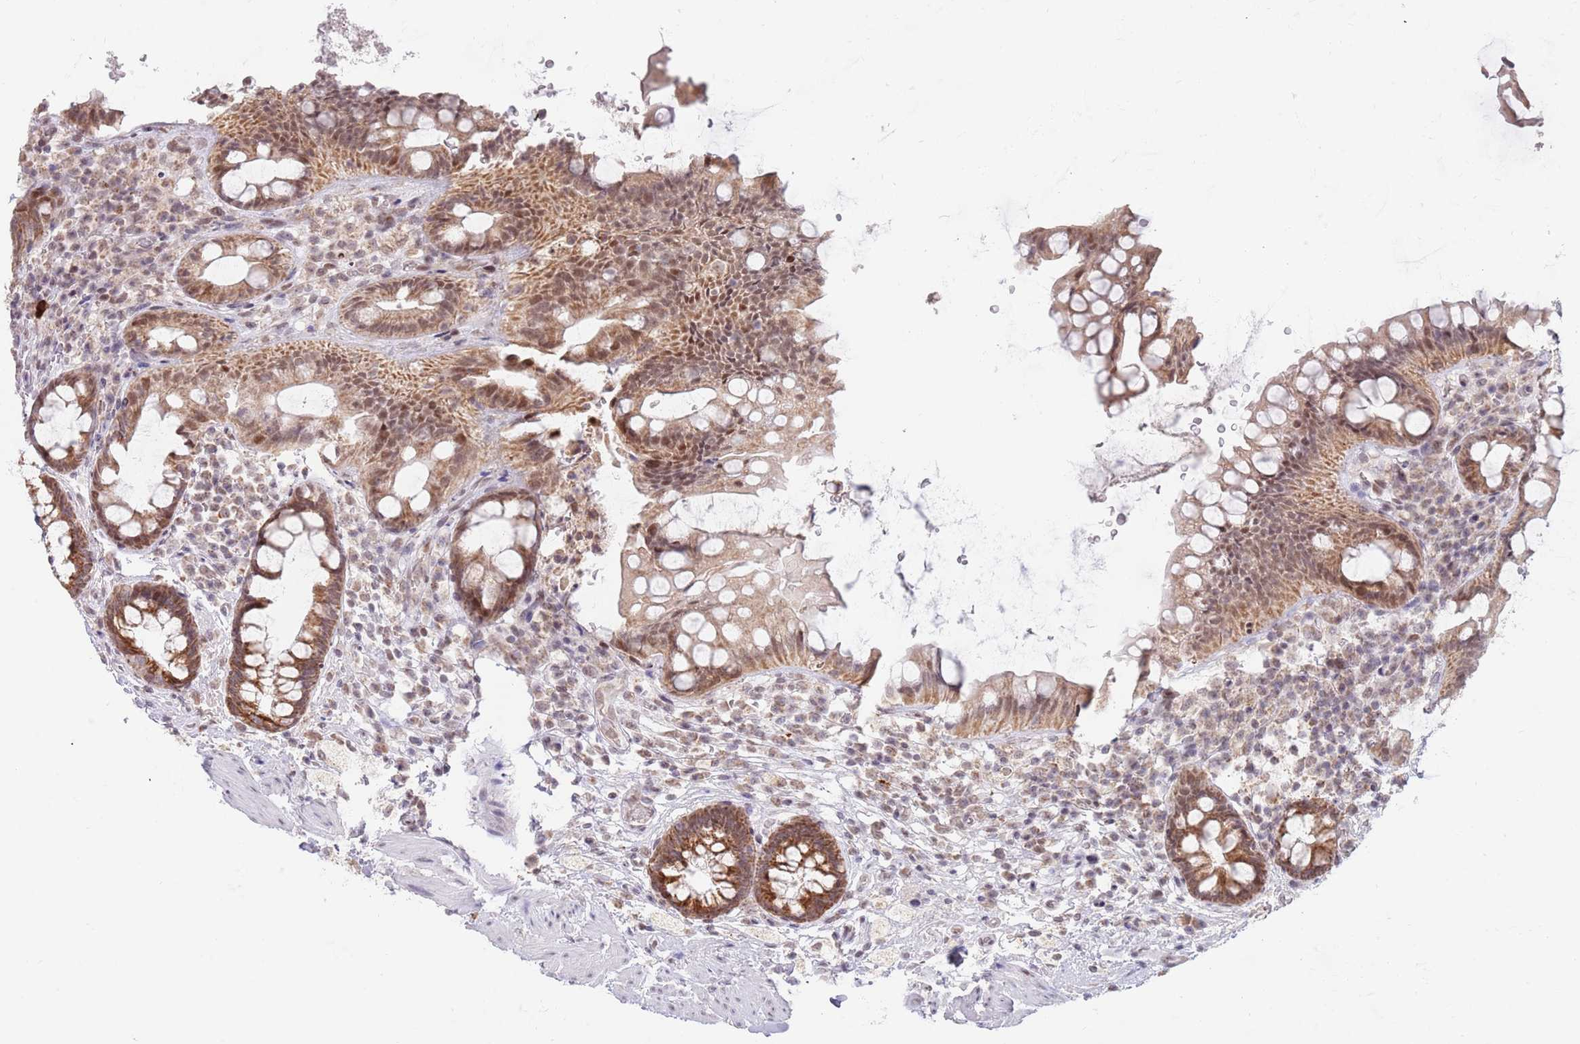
{"staining": {"intensity": "moderate", "quantity": ">75%", "location": "cytoplasmic/membranous,nuclear"}, "tissue": "rectum", "cell_type": "Glandular cells", "image_type": "normal", "snomed": [{"axis": "morphology", "description": "Normal tissue, NOS"}, {"axis": "topography", "description": "Rectum"}, {"axis": "topography", "description": "Peripheral nerve tissue"}], "caption": "Immunohistochemical staining of normal rectum shows medium levels of moderate cytoplasmic/membranous,nuclear expression in approximately >75% of glandular cells.", "gene": "TIMM13", "patient": {"sex": "female", "age": 69}}